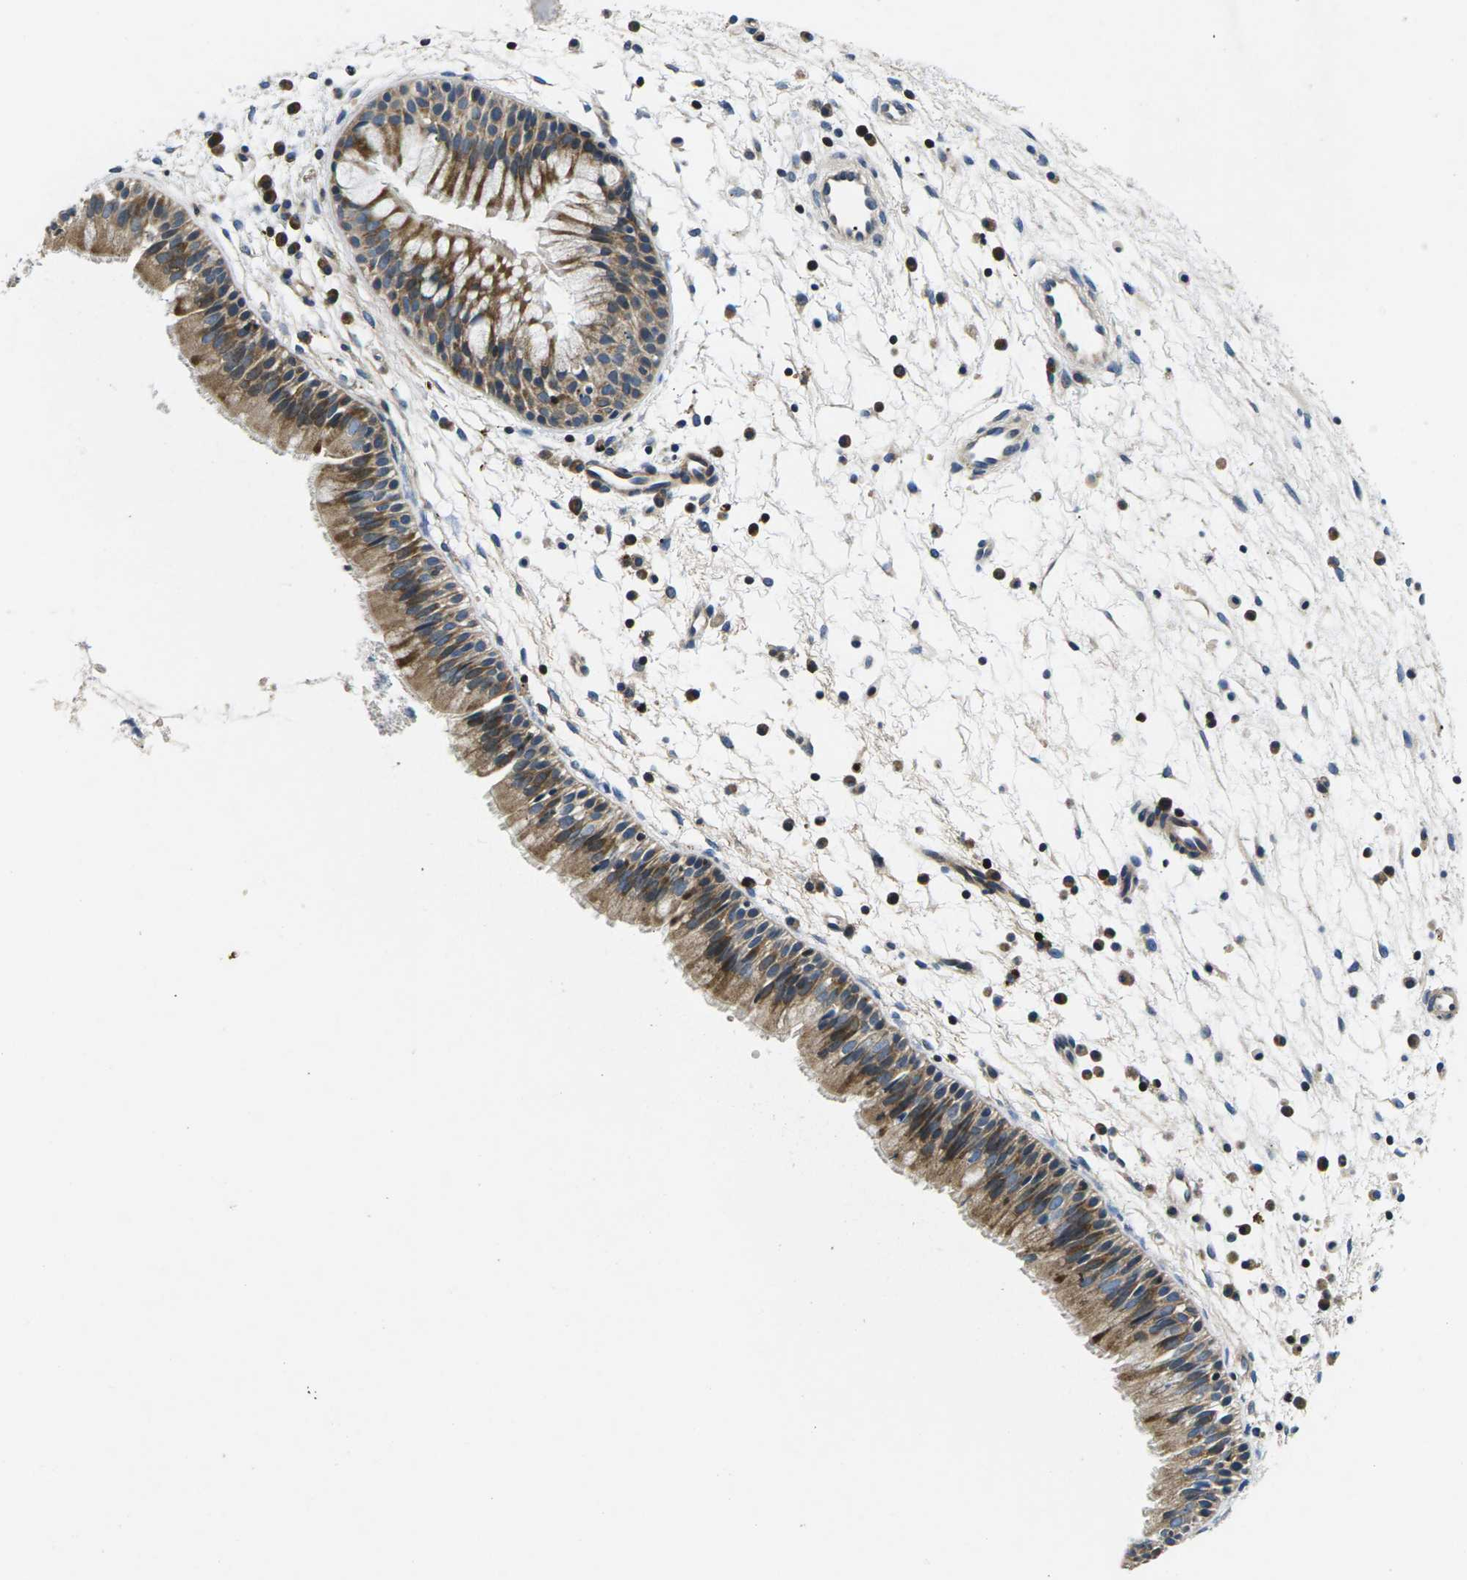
{"staining": {"intensity": "moderate", "quantity": ">75%", "location": "cytoplasmic/membranous"}, "tissue": "nasopharynx", "cell_type": "Respiratory epithelial cells", "image_type": "normal", "snomed": [{"axis": "morphology", "description": "Normal tissue, NOS"}, {"axis": "topography", "description": "Nasopharynx"}], "caption": "Immunohistochemistry (IHC) of benign human nasopharynx shows medium levels of moderate cytoplasmic/membranous staining in about >75% of respiratory epithelial cells.", "gene": "PLCE1", "patient": {"sex": "male", "age": 21}}